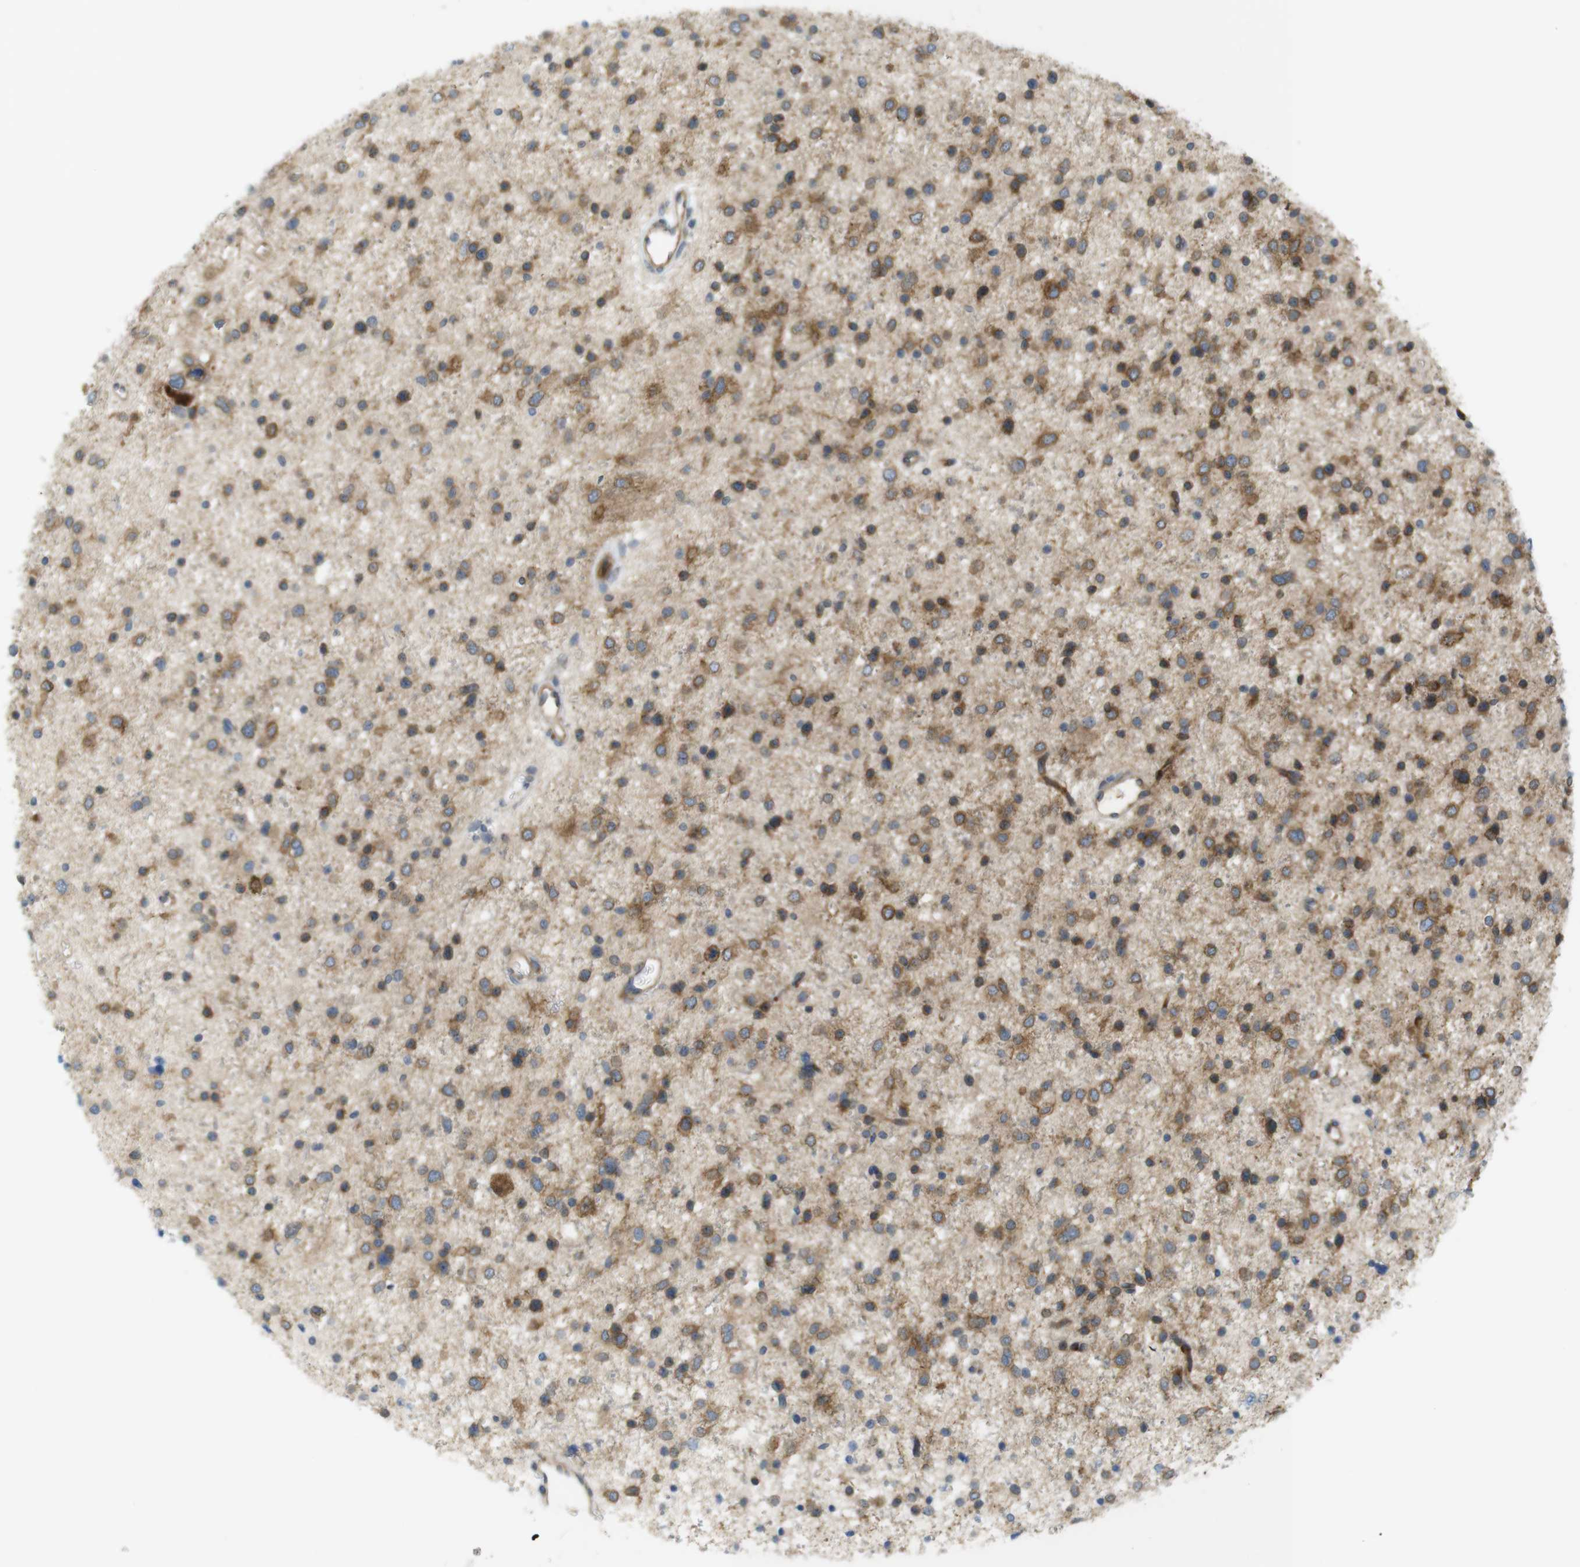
{"staining": {"intensity": "moderate", "quantity": ">75%", "location": "cytoplasmic/membranous"}, "tissue": "glioma", "cell_type": "Tumor cells", "image_type": "cancer", "snomed": [{"axis": "morphology", "description": "Glioma, malignant, Low grade"}, {"axis": "topography", "description": "Brain"}], "caption": "This is a photomicrograph of IHC staining of glioma, which shows moderate expression in the cytoplasmic/membranous of tumor cells.", "gene": "GJC3", "patient": {"sex": "female", "age": 37}}